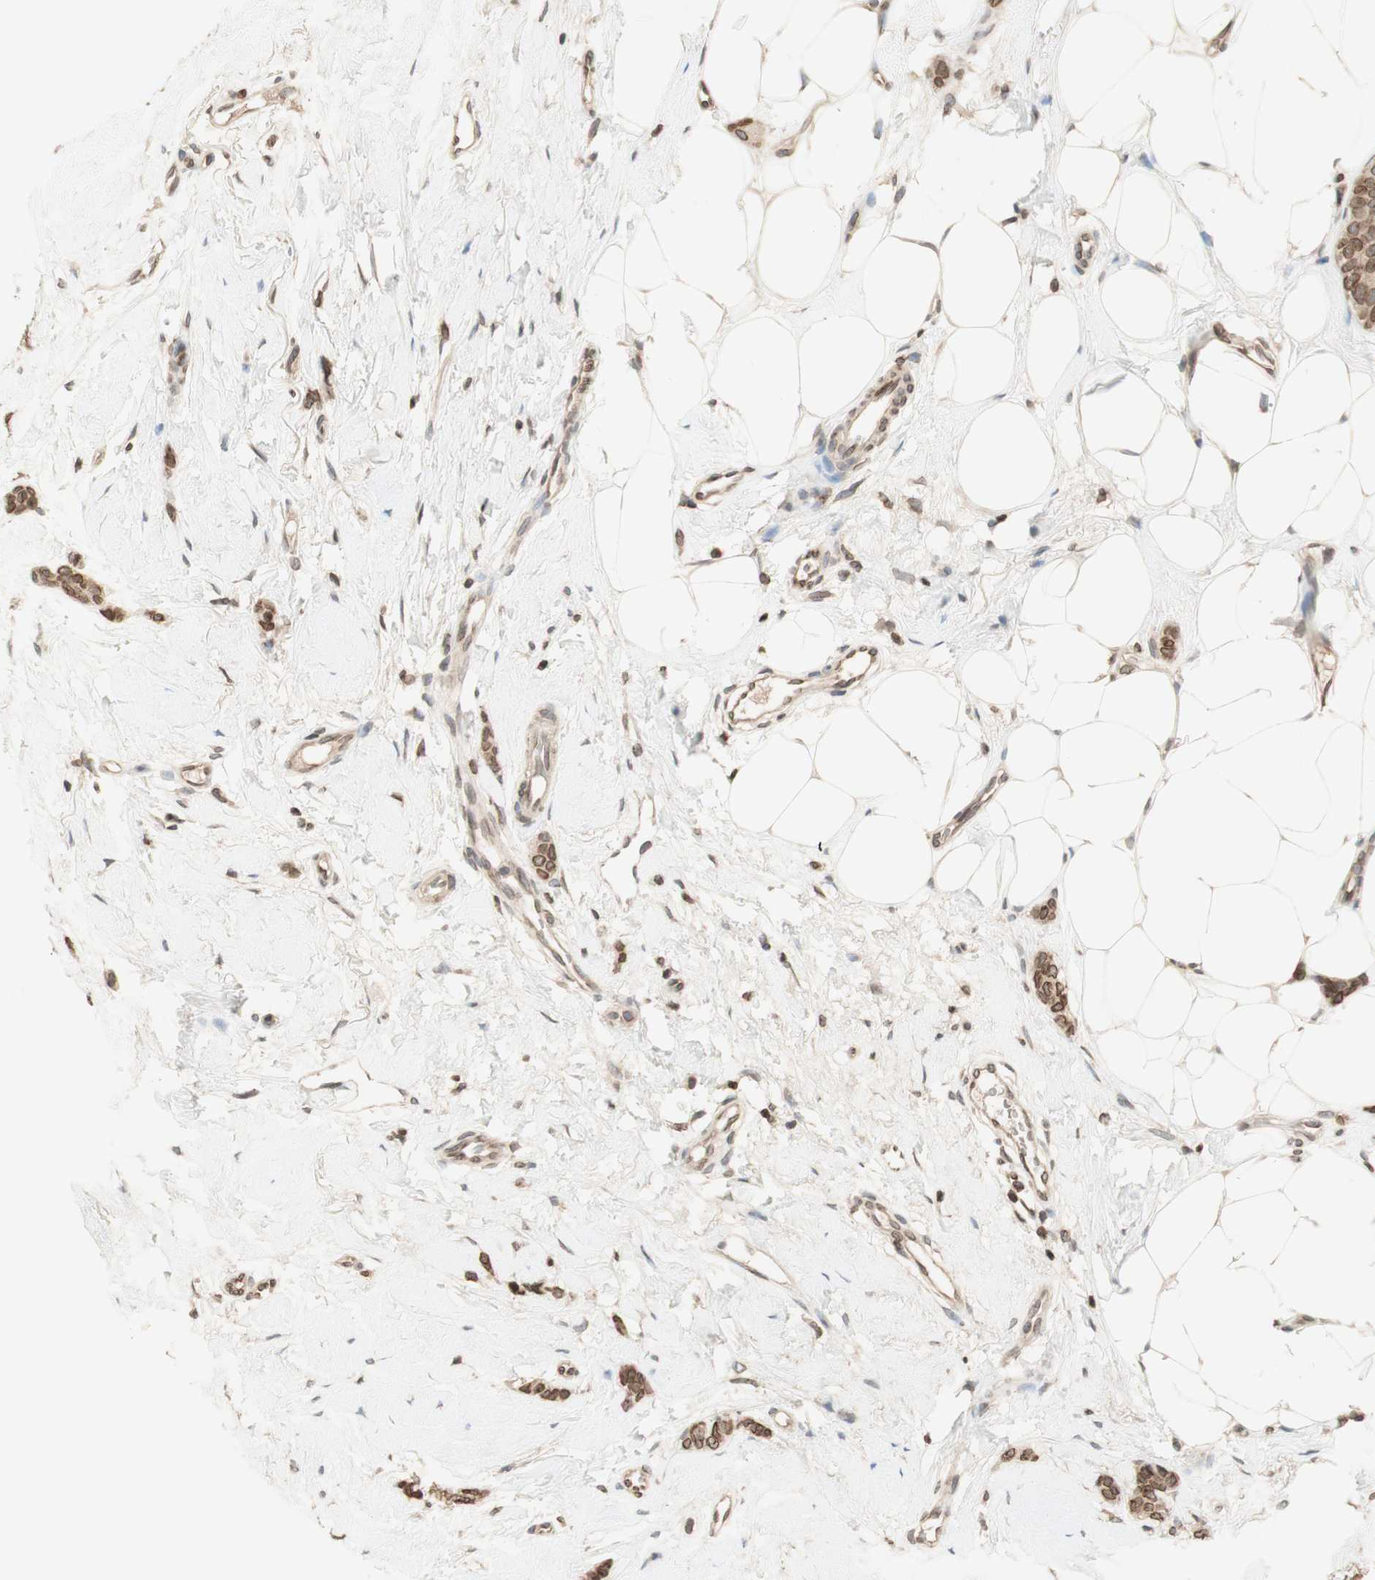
{"staining": {"intensity": "moderate", "quantity": "25%-75%", "location": "cytoplasmic/membranous,nuclear"}, "tissue": "breast cancer", "cell_type": "Tumor cells", "image_type": "cancer", "snomed": [{"axis": "morphology", "description": "Lobular carcinoma"}, {"axis": "topography", "description": "Skin"}, {"axis": "topography", "description": "Breast"}], "caption": "Immunohistochemical staining of human breast cancer (lobular carcinoma) exhibits medium levels of moderate cytoplasmic/membranous and nuclear protein staining in about 25%-75% of tumor cells.", "gene": "TMPO", "patient": {"sex": "female", "age": 46}}